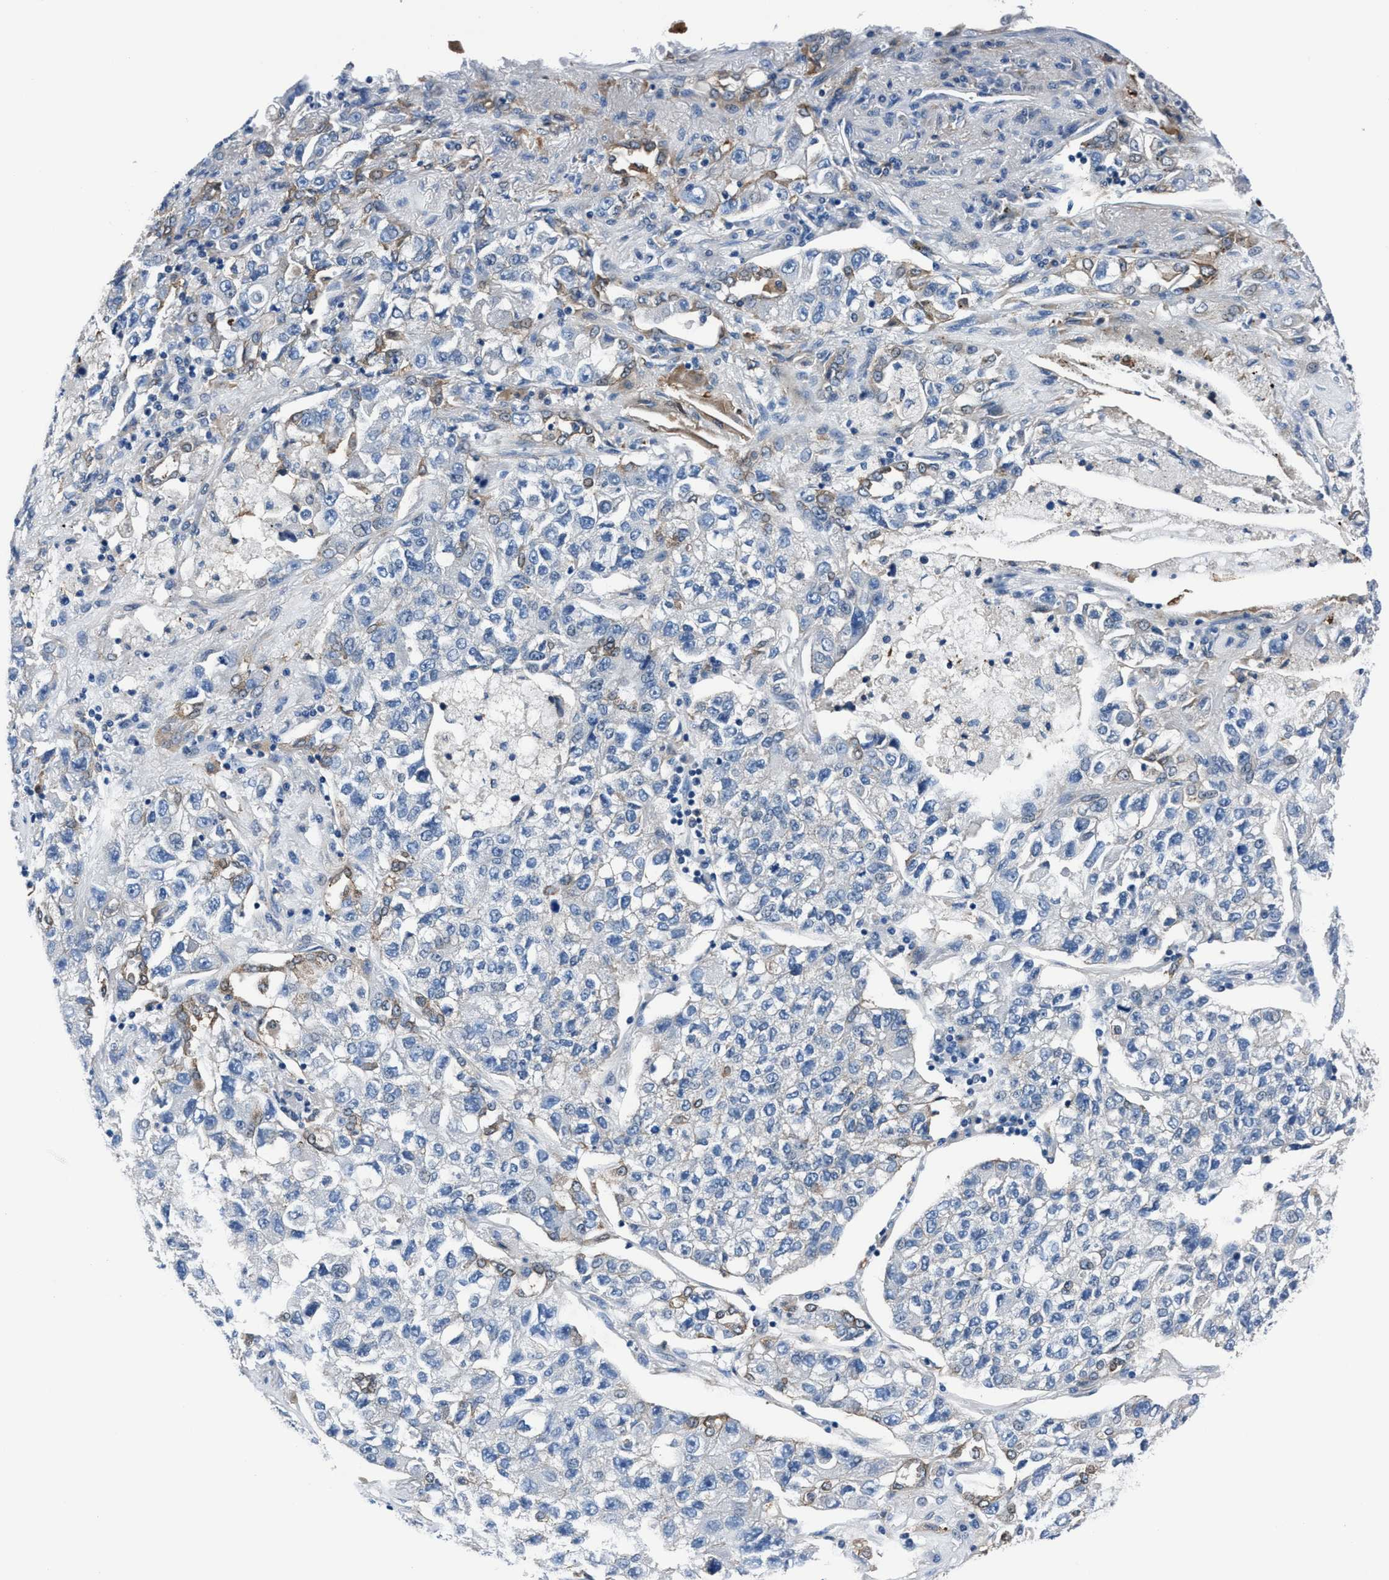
{"staining": {"intensity": "negative", "quantity": "none", "location": "none"}, "tissue": "lung cancer", "cell_type": "Tumor cells", "image_type": "cancer", "snomed": [{"axis": "morphology", "description": "Adenocarcinoma, NOS"}, {"axis": "topography", "description": "Lung"}], "caption": "Immunohistochemistry micrograph of neoplastic tissue: lung cancer (adenocarcinoma) stained with DAB displays no significant protein staining in tumor cells. (Stains: DAB immunohistochemistry (IHC) with hematoxylin counter stain, Microscopy: brightfield microscopy at high magnification).", "gene": "TMEM94", "patient": {"sex": "male", "age": 49}}